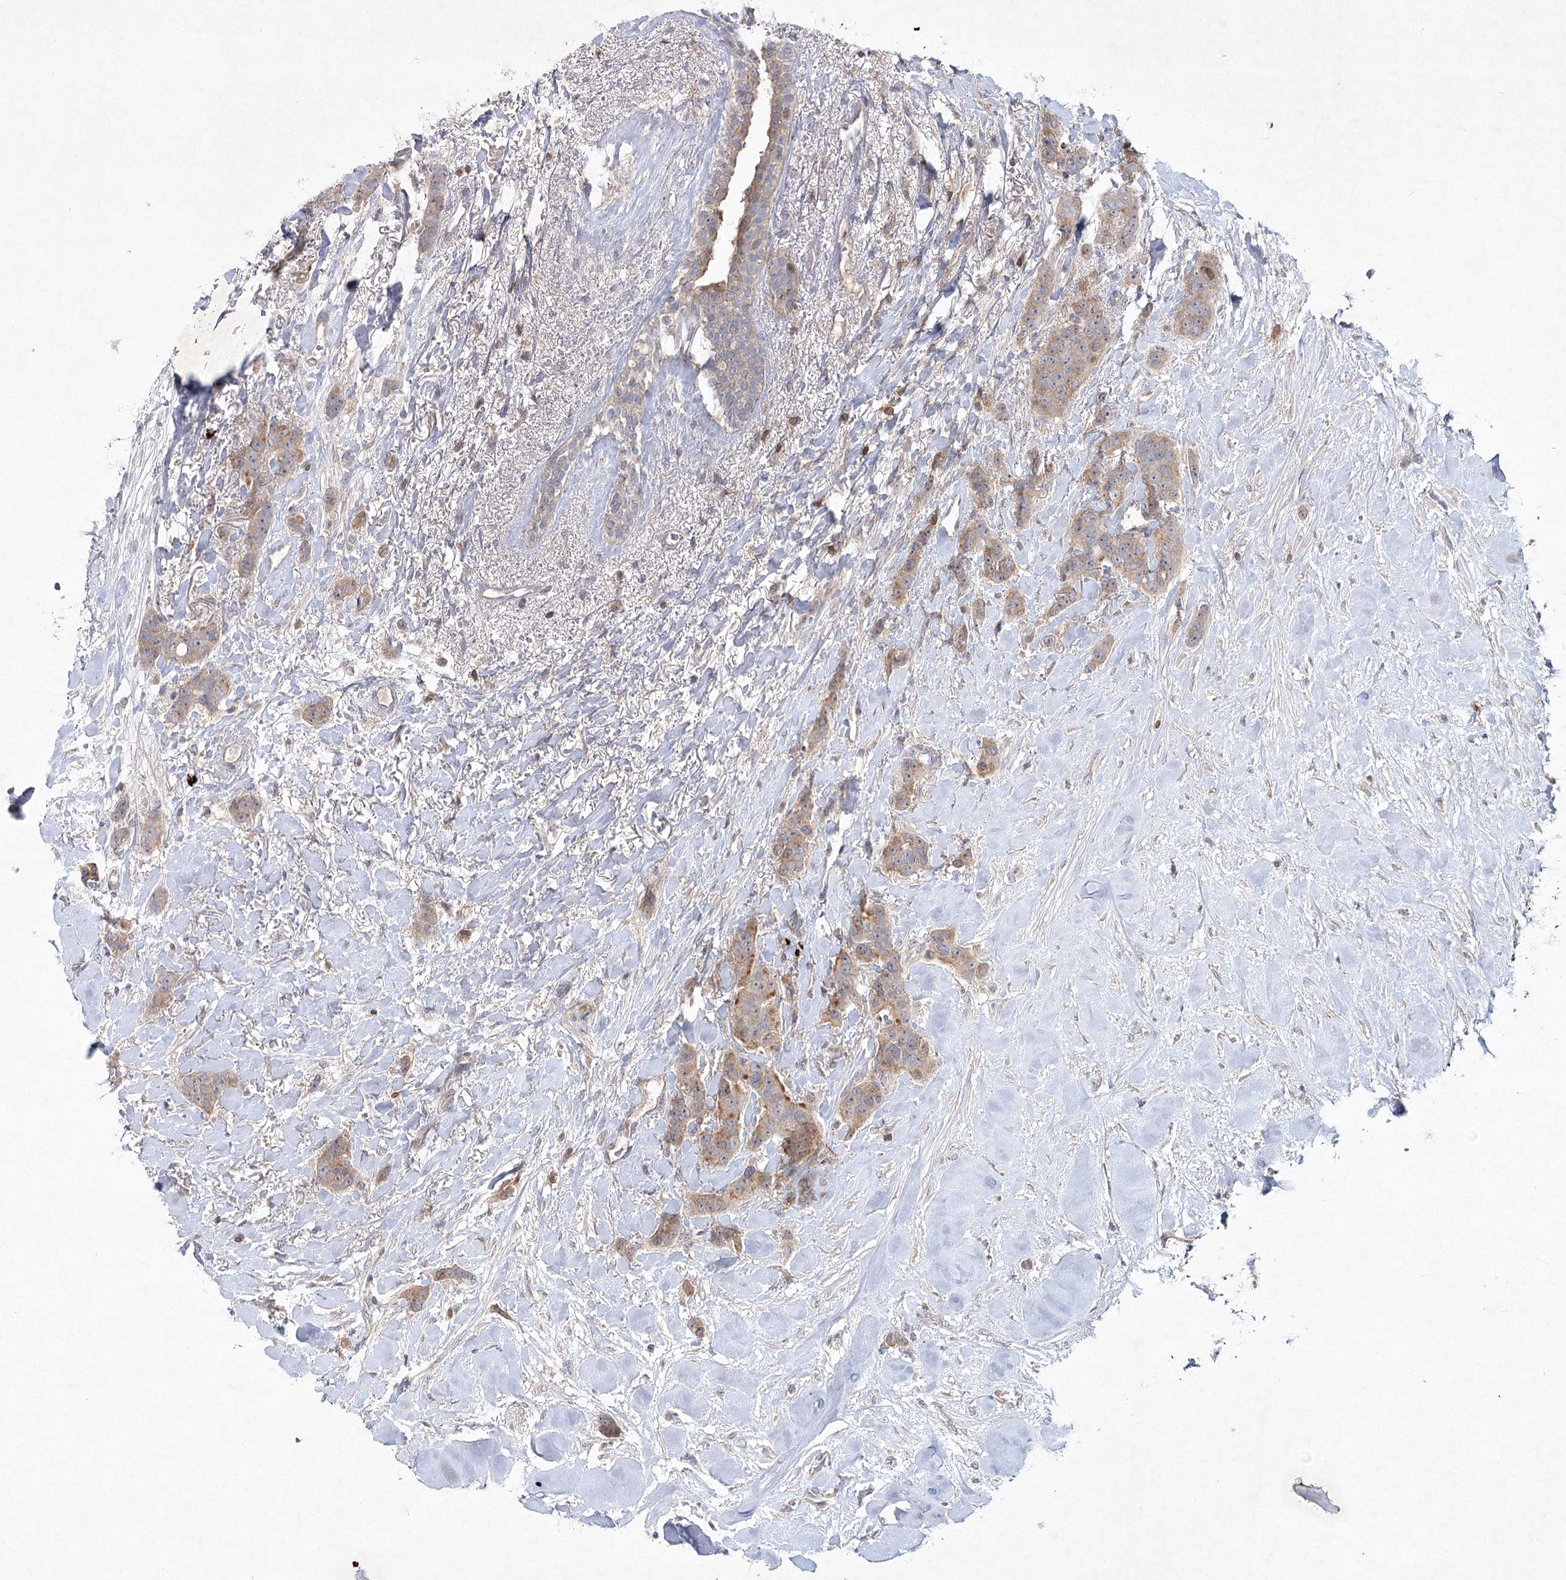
{"staining": {"intensity": "moderate", "quantity": ">75%", "location": "cytoplasmic/membranous"}, "tissue": "breast cancer", "cell_type": "Tumor cells", "image_type": "cancer", "snomed": [{"axis": "morphology", "description": "Duct carcinoma"}, {"axis": "topography", "description": "Breast"}], "caption": "High-power microscopy captured an immunohistochemistry micrograph of breast intraductal carcinoma, revealing moderate cytoplasmic/membranous expression in about >75% of tumor cells.", "gene": "MAP3K13", "patient": {"sex": "female", "age": 40}}